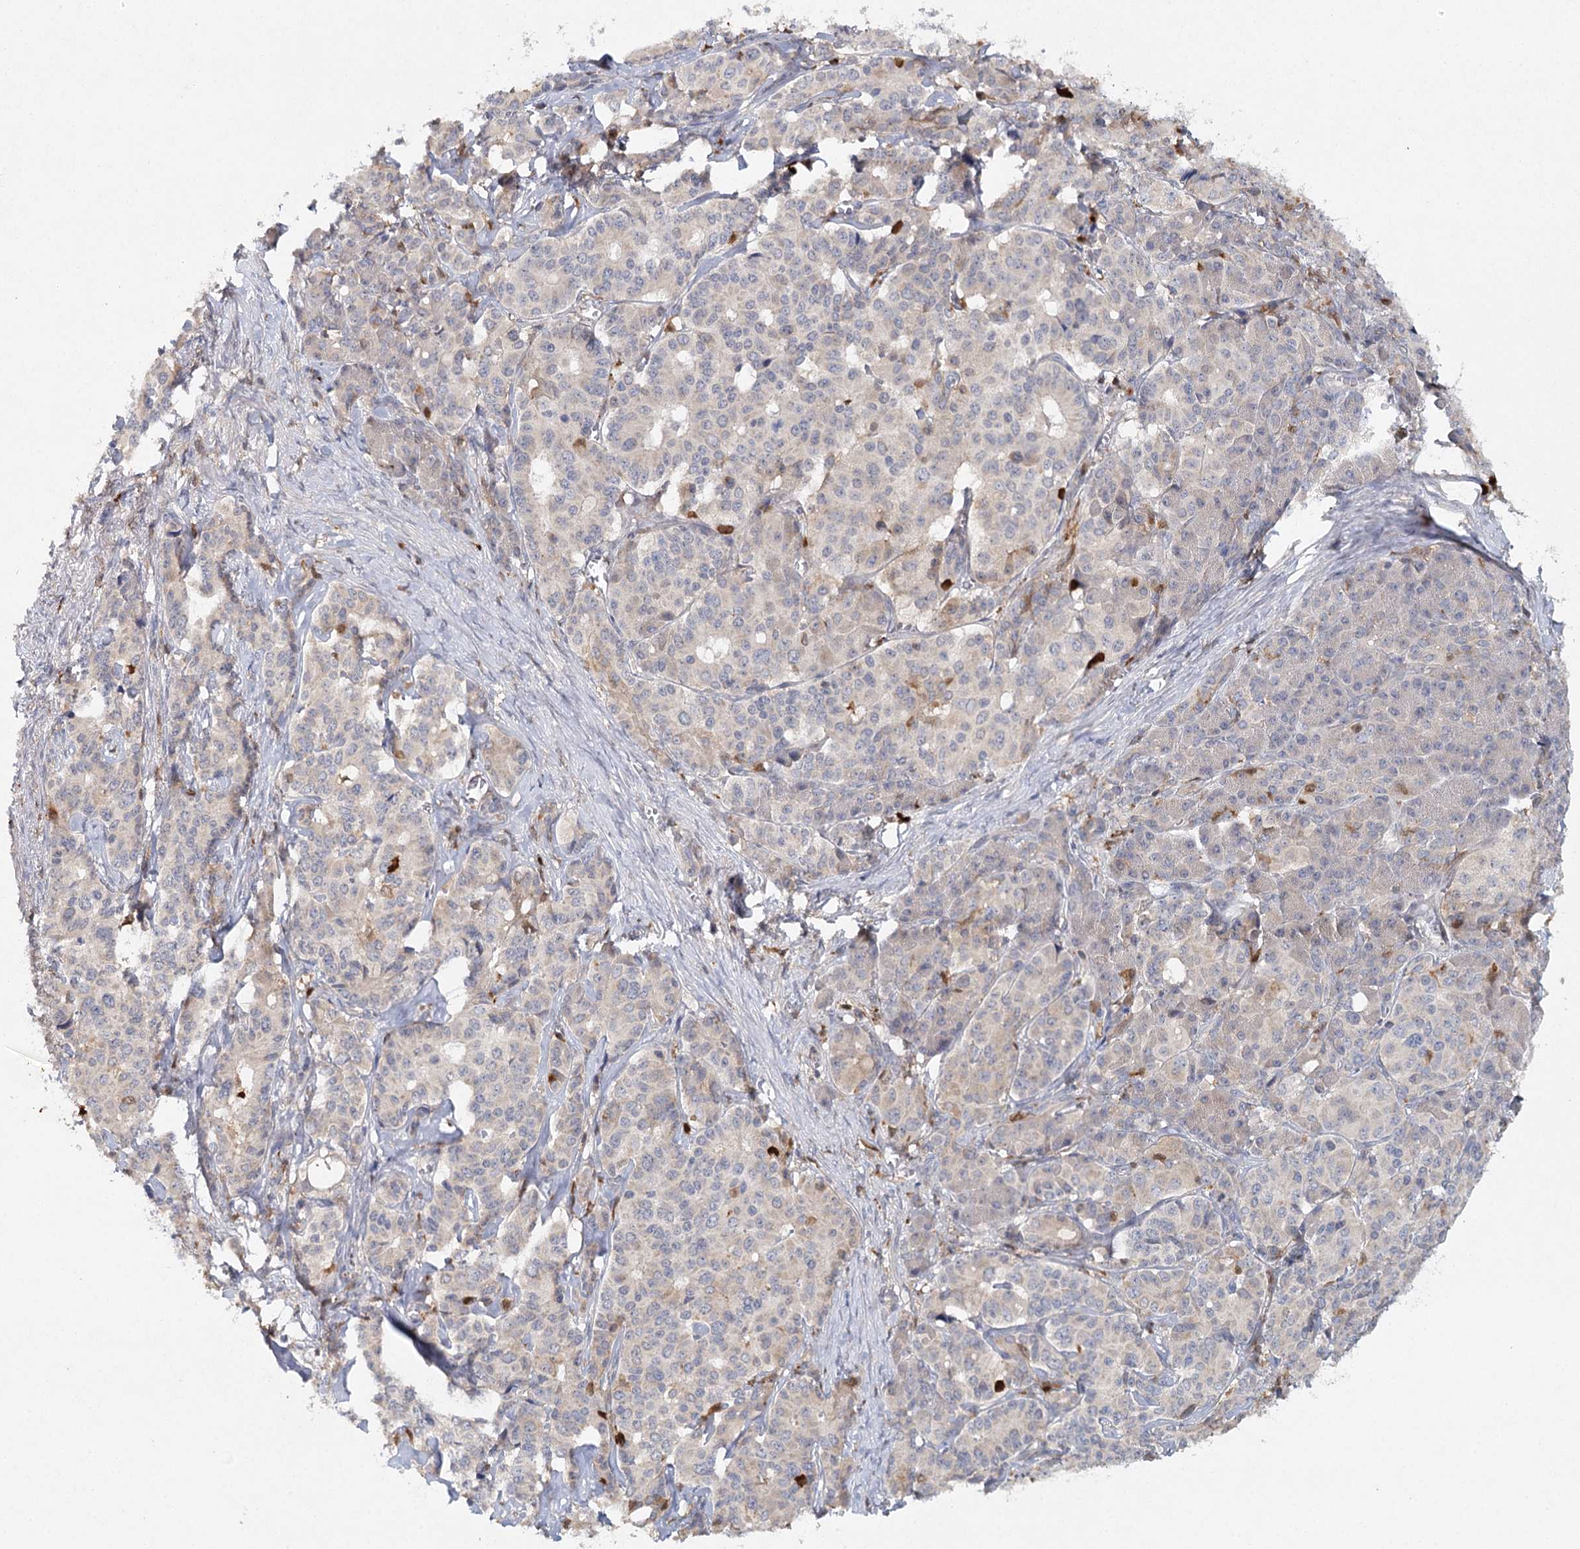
{"staining": {"intensity": "negative", "quantity": "none", "location": "none"}, "tissue": "pancreatic cancer", "cell_type": "Tumor cells", "image_type": "cancer", "snomed": [{"axis": "morphology", "description": "Adenocarcinoma, NOS"}, {"axis": "topography", "description": "Pancreas"}], "caption": "A high-resolution micrograph shows immunohistochemistry staining of pancreatic adenocarcinoma, which demonstrates no significant positivity in tumor cells. (Brightfield microscopy of DAB IHC at high magnification).", "gene": "SLC41A2", "patient": {"sex": "female", "age": 74}}